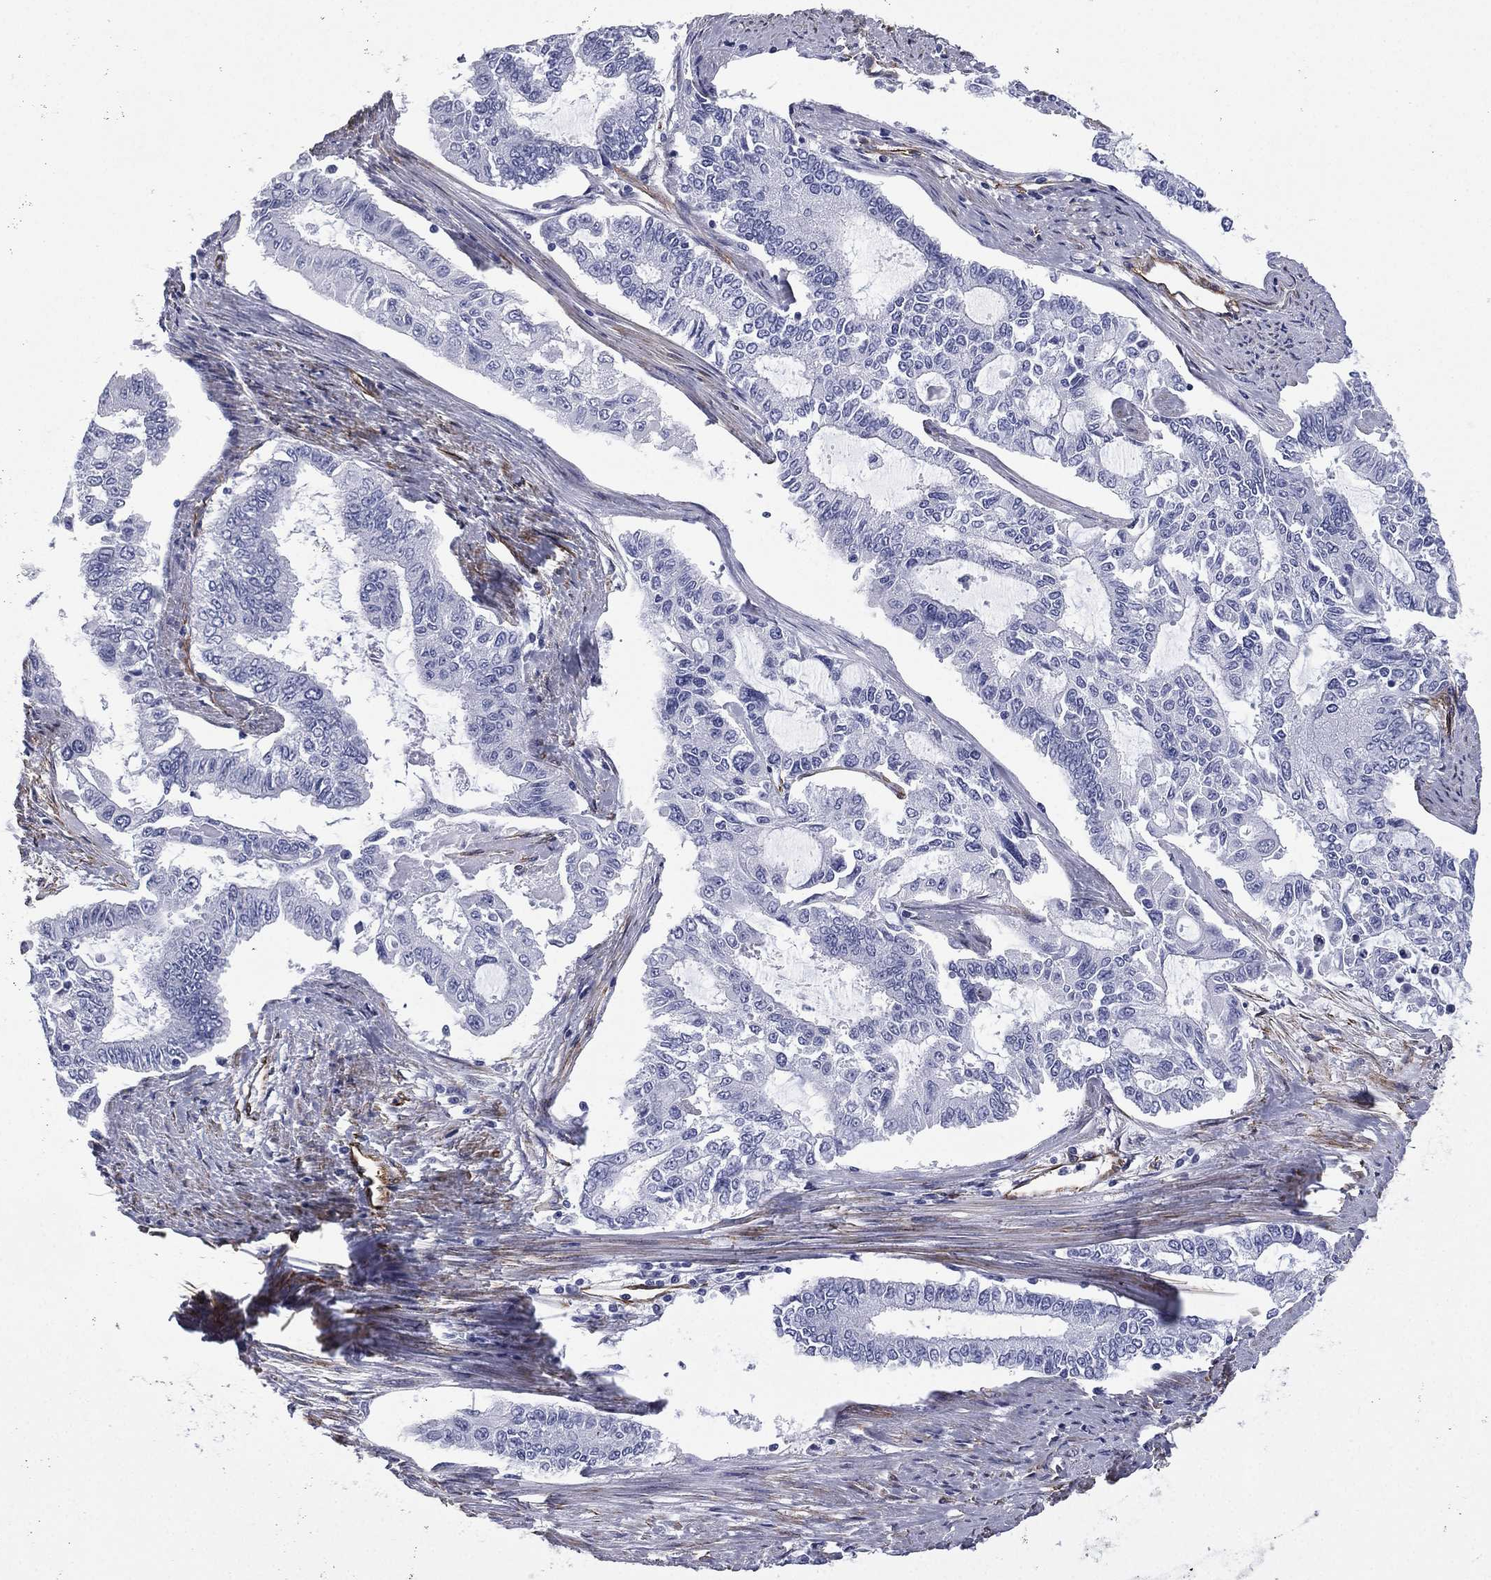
{"staining": {"intensity": "negative", "quantity": "none", "location": "none"}, "tissue": "endometrial cancer", "cell_type": "Tumor cells", "image_type": "cancer", "snomed": [{"axis": "morphology", "description": "Adenocarcinoma, NOS"}, {"axis": "topography", "description": "Uterus"}], "caption": "High magnification brightfield microscopy of endometrial adenocarcinoma stained with DAB (3,3'-diaminobenzidine) (brown) and counterstained with hematoxylin (blue): tumor cells show no significant staining.", "gene": "CAVIN3", "patient": {"sex": "female", "age": 59}}